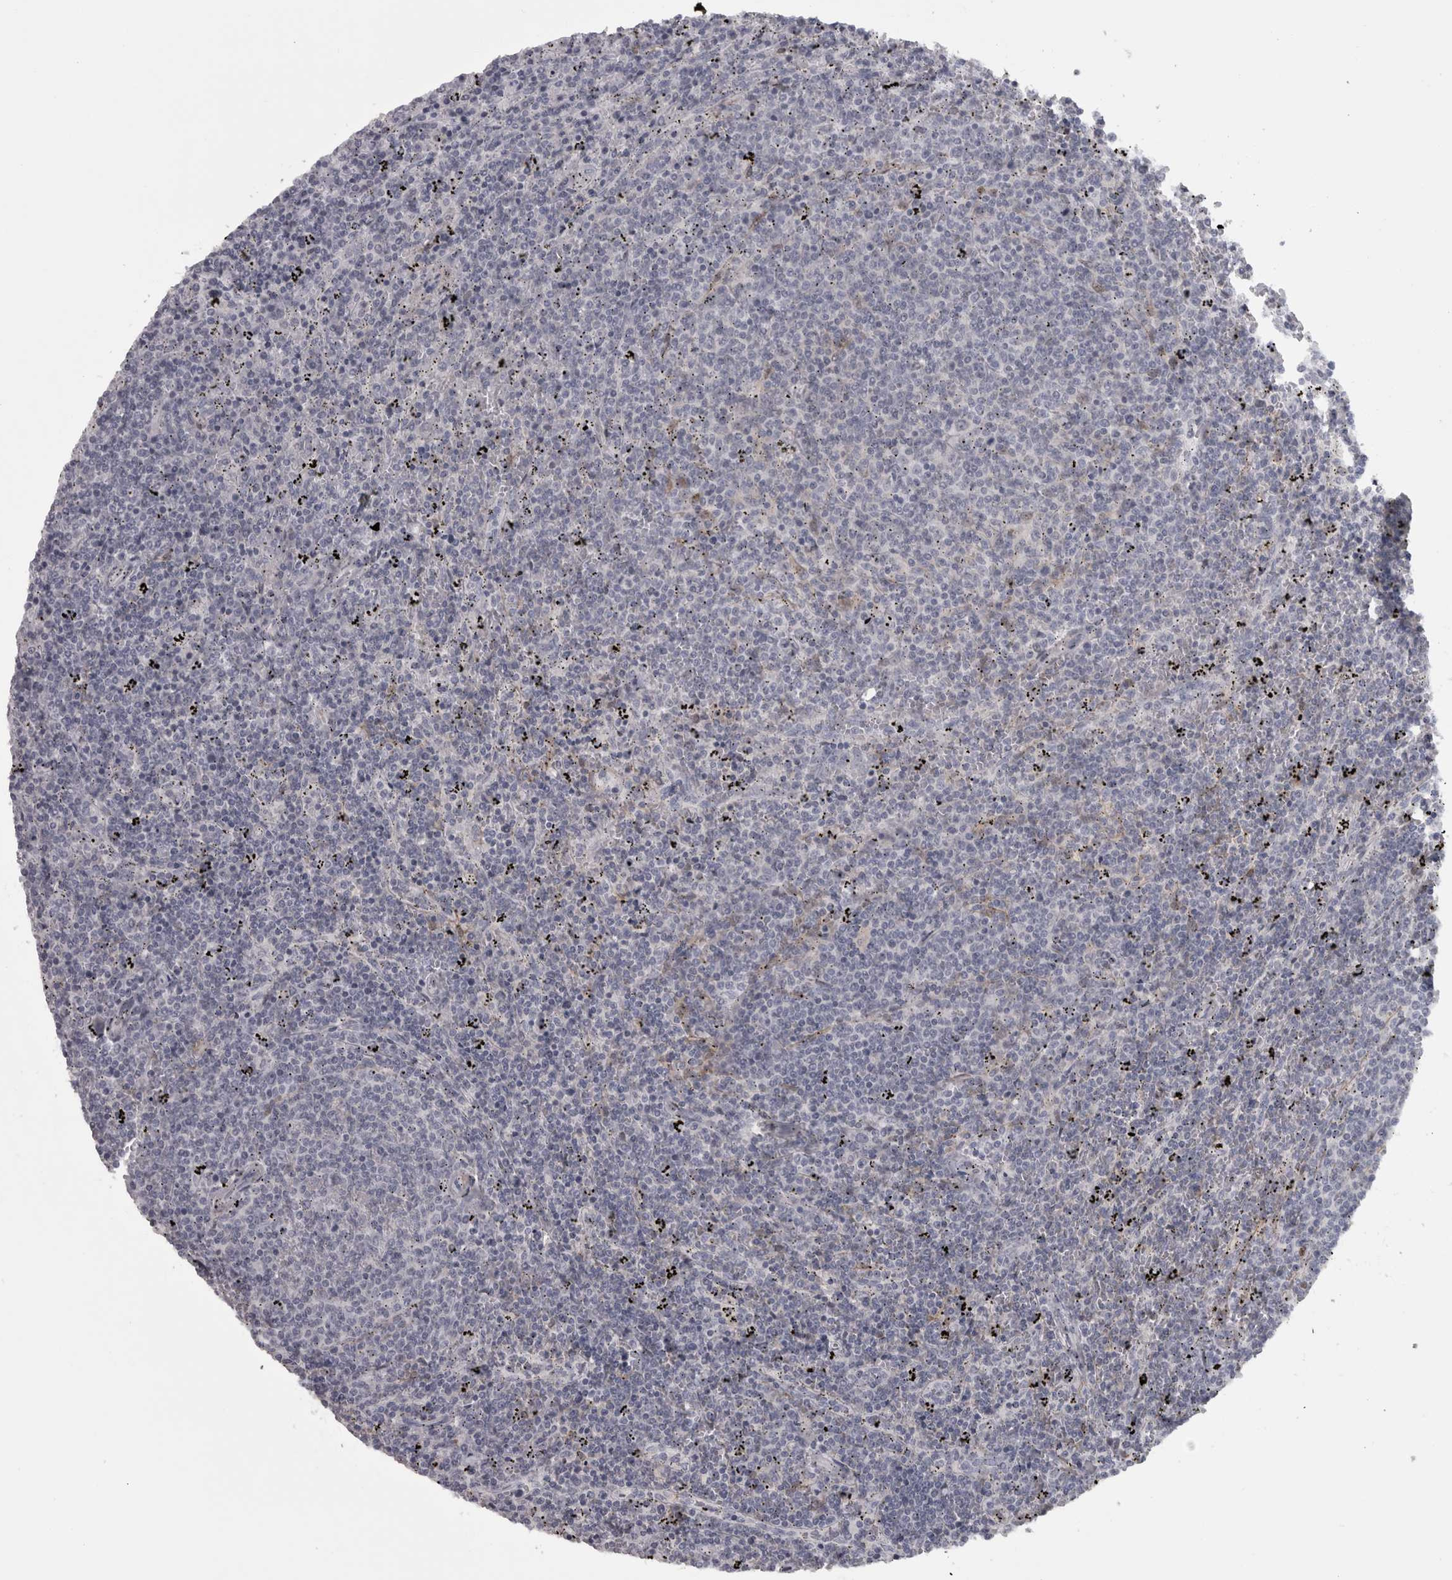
{"staining": {"intensity": "negative", "quantity": "none", "location": "none"}, "tissue": "lymphoma", "cell_type": "Tumor cells", "image_type": "cancer", "snomed": [{"axis": "morphology", "description": "Malignant lymphoma, non-Hodgkin's type, Low grade"}, {"axis": "topography", "description": "Spleen"}], "caption": "IHC of lymphoma demonstrates no expression in tumor cells.", "gene": "PPP1R12B", "patient": {"sex": "female", "age": 50}}